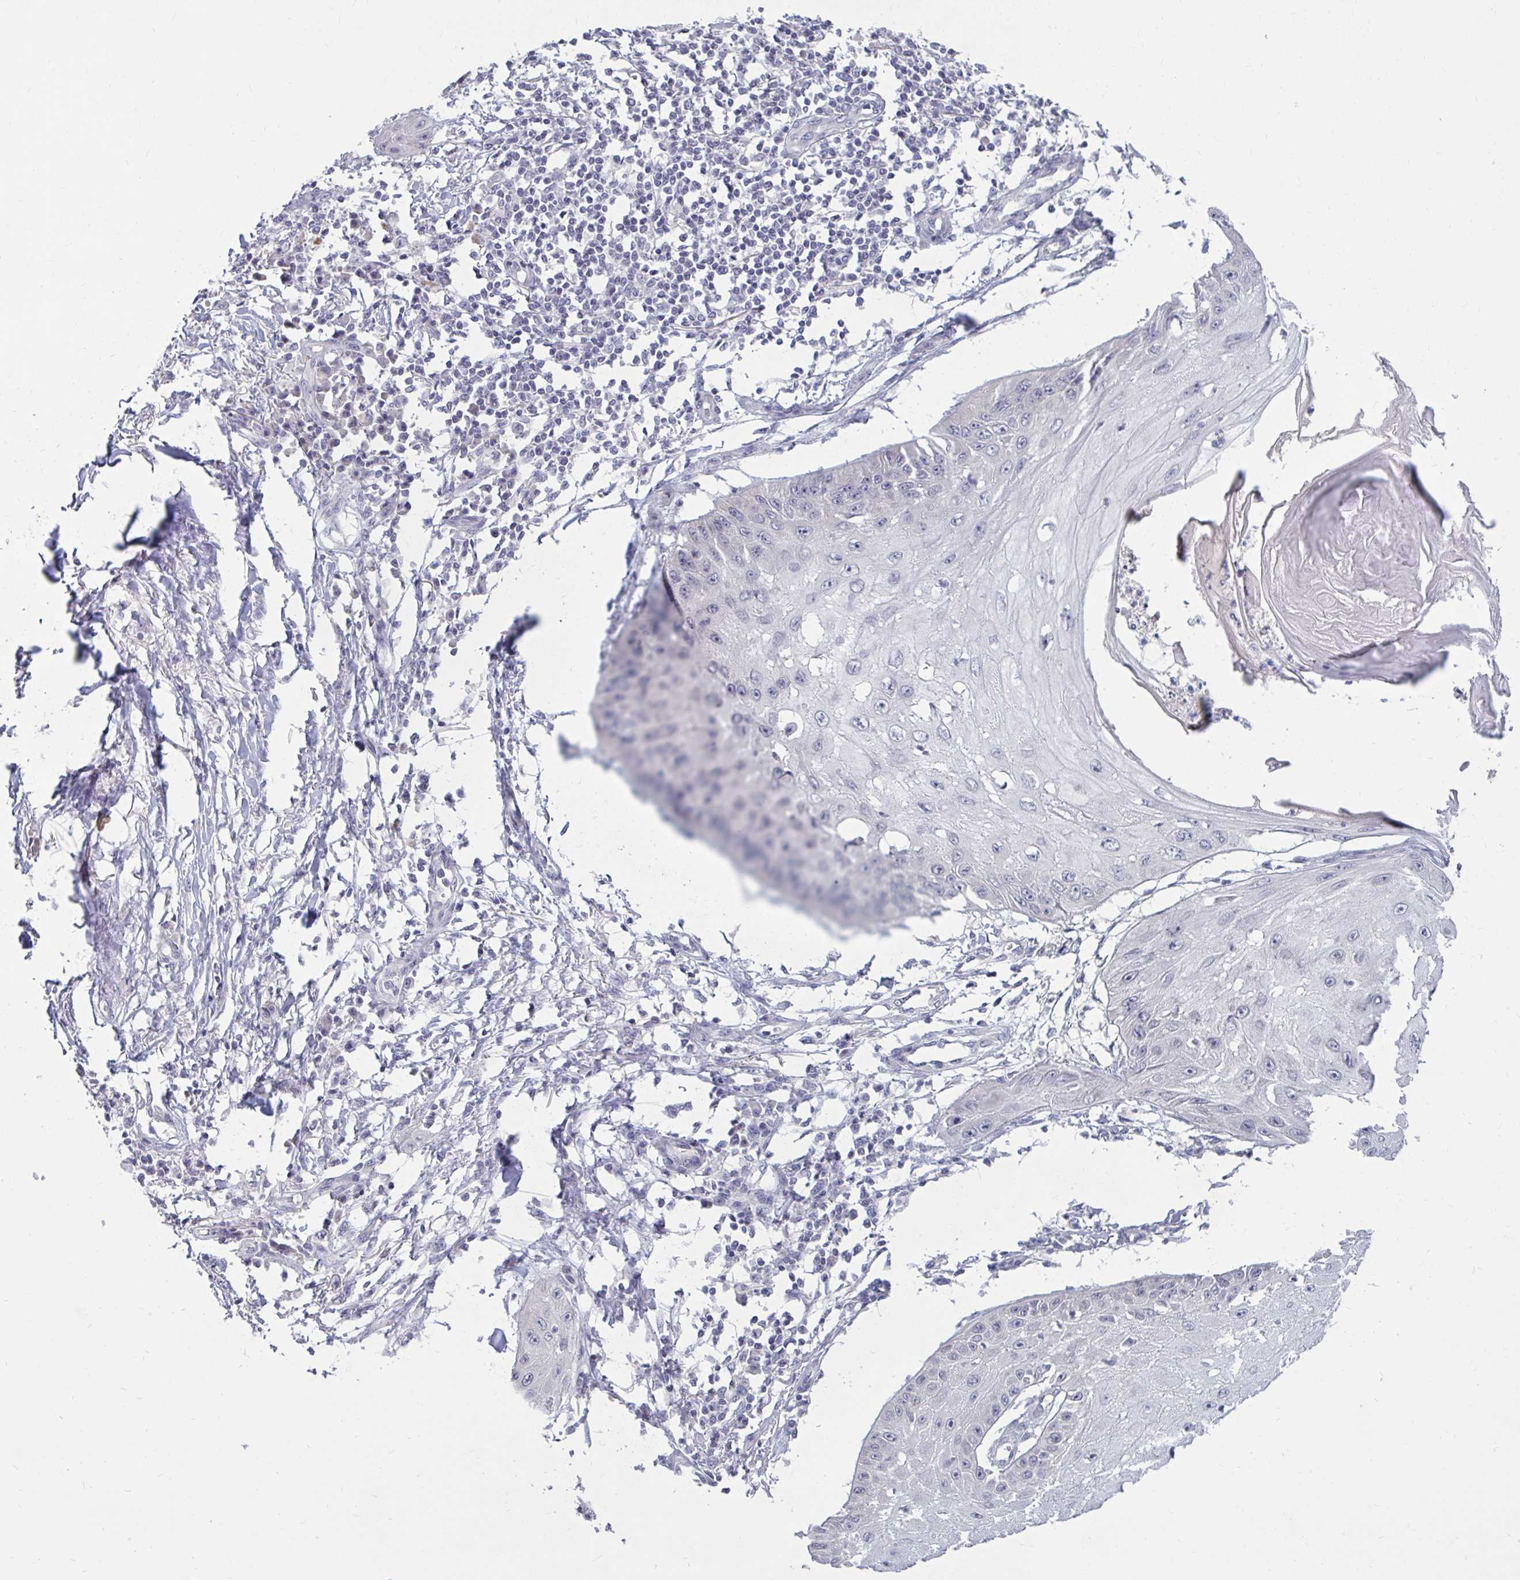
{"staining": {"intensity": "negative", "quantity": "none", "location": "none"}, "tissue": "skin cancer", "cell_type": "Tumor cells", "image_type": "cancer", "snomed": [{"axis": "morphology", "description": "Squamous cell carcinoma, NOS"}, {"axis": "topography", "description": "Skin"}], "caption": "Tumor cells are negative for brown protein staining in skin cancer (squamous cell carcinoma).", "gene": "ARPP19", "patient": {"sex": "male", "age": 70}}